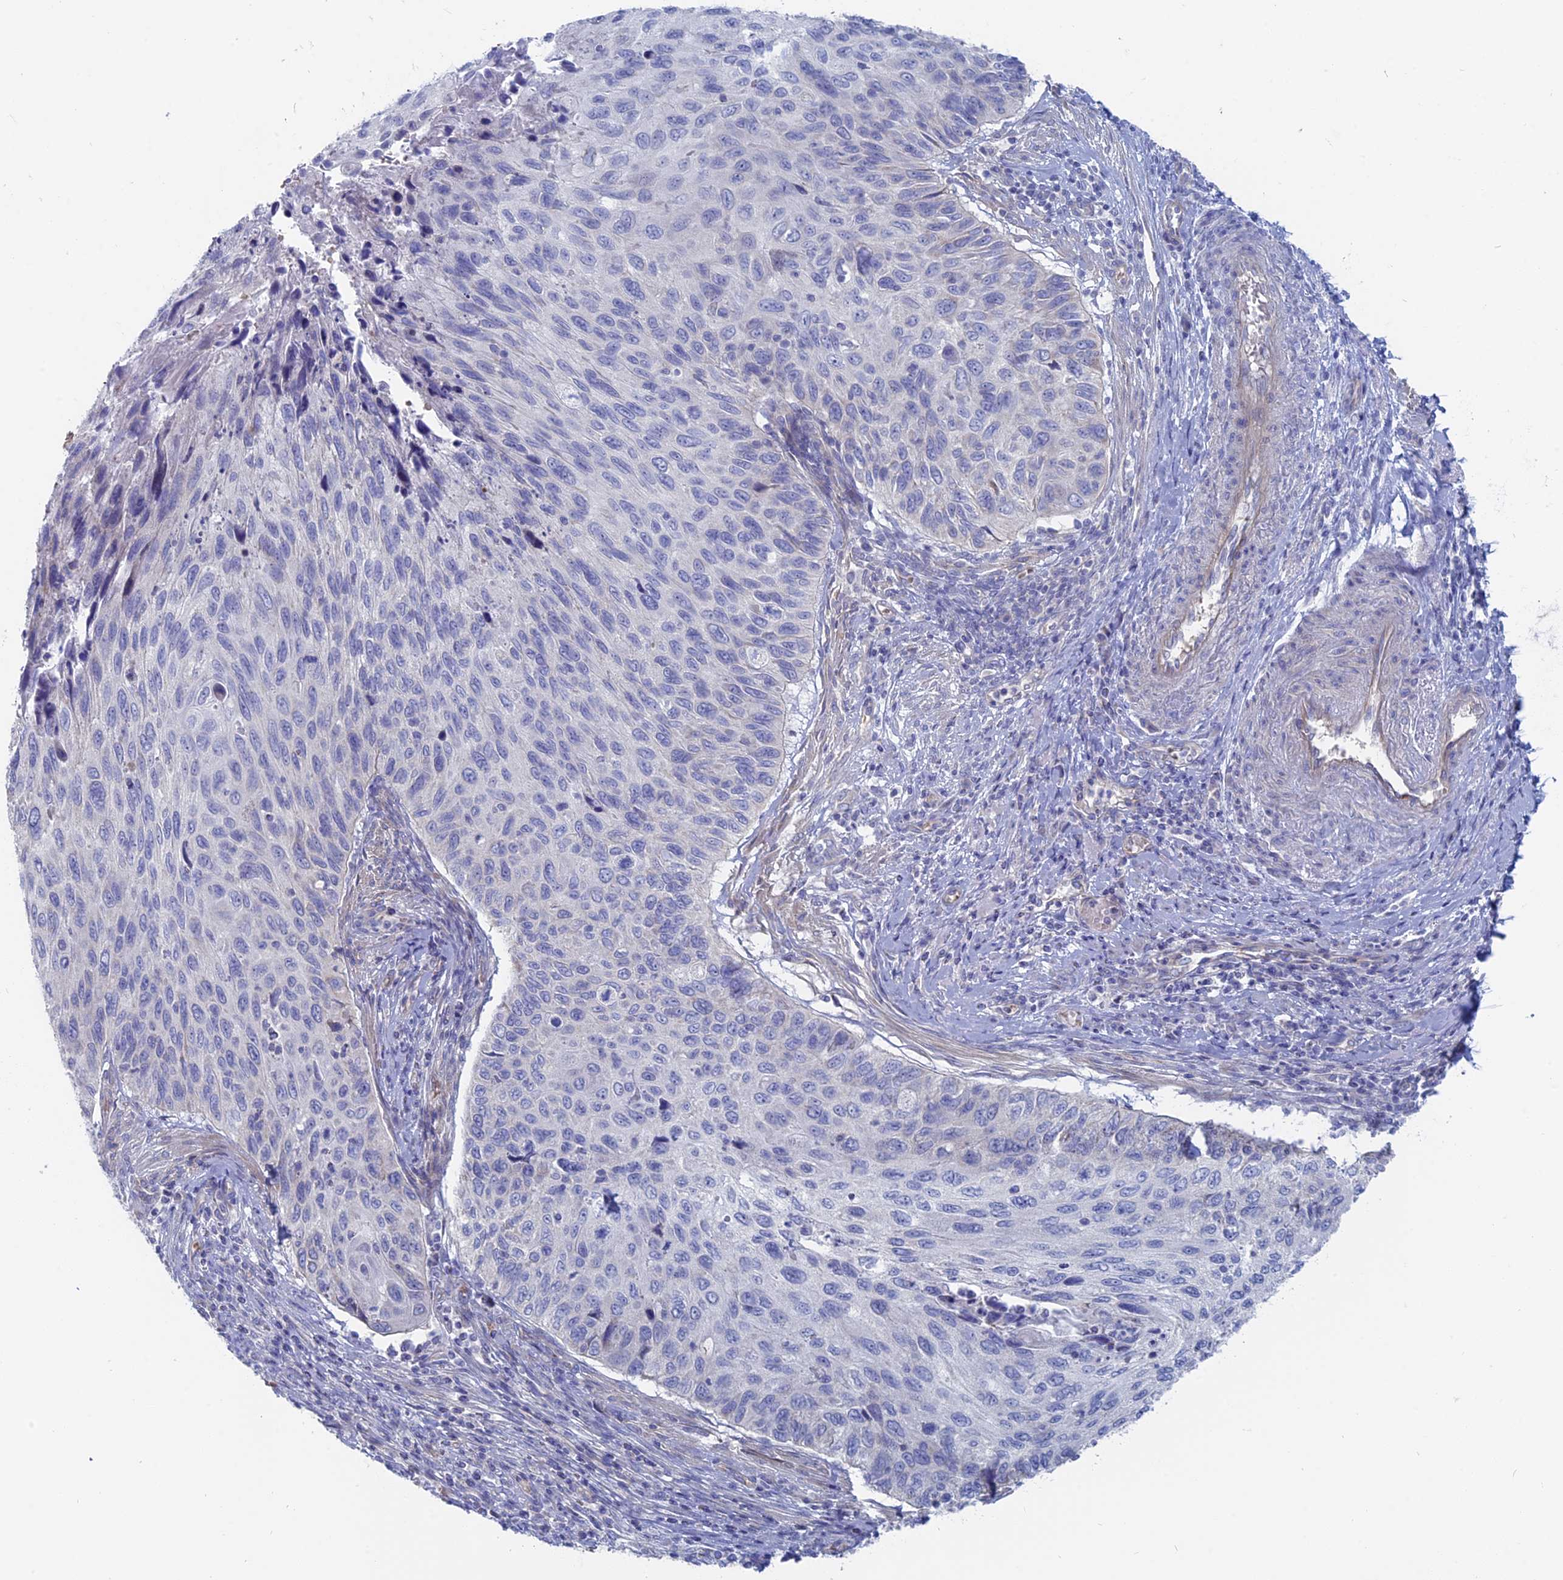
{"staining": {"intensity": "negative", "quantity": "none", "location": "none"}, "tissue": "cervical cancer", "cell_type": "Tumor cells", "image_type": "cancer", "snomed": [{"axis": "morphology", "description": "Squamous cell carcinoma, NOS"}, {"axis": "topography", "description": "Cervix"}], "caption": "Cervical cancer stained for a protein using immunohistochemistry reveals no expression tumor cells.", "gene": "TBC1D30", "patient": {"sex": "female", "age": 70}}